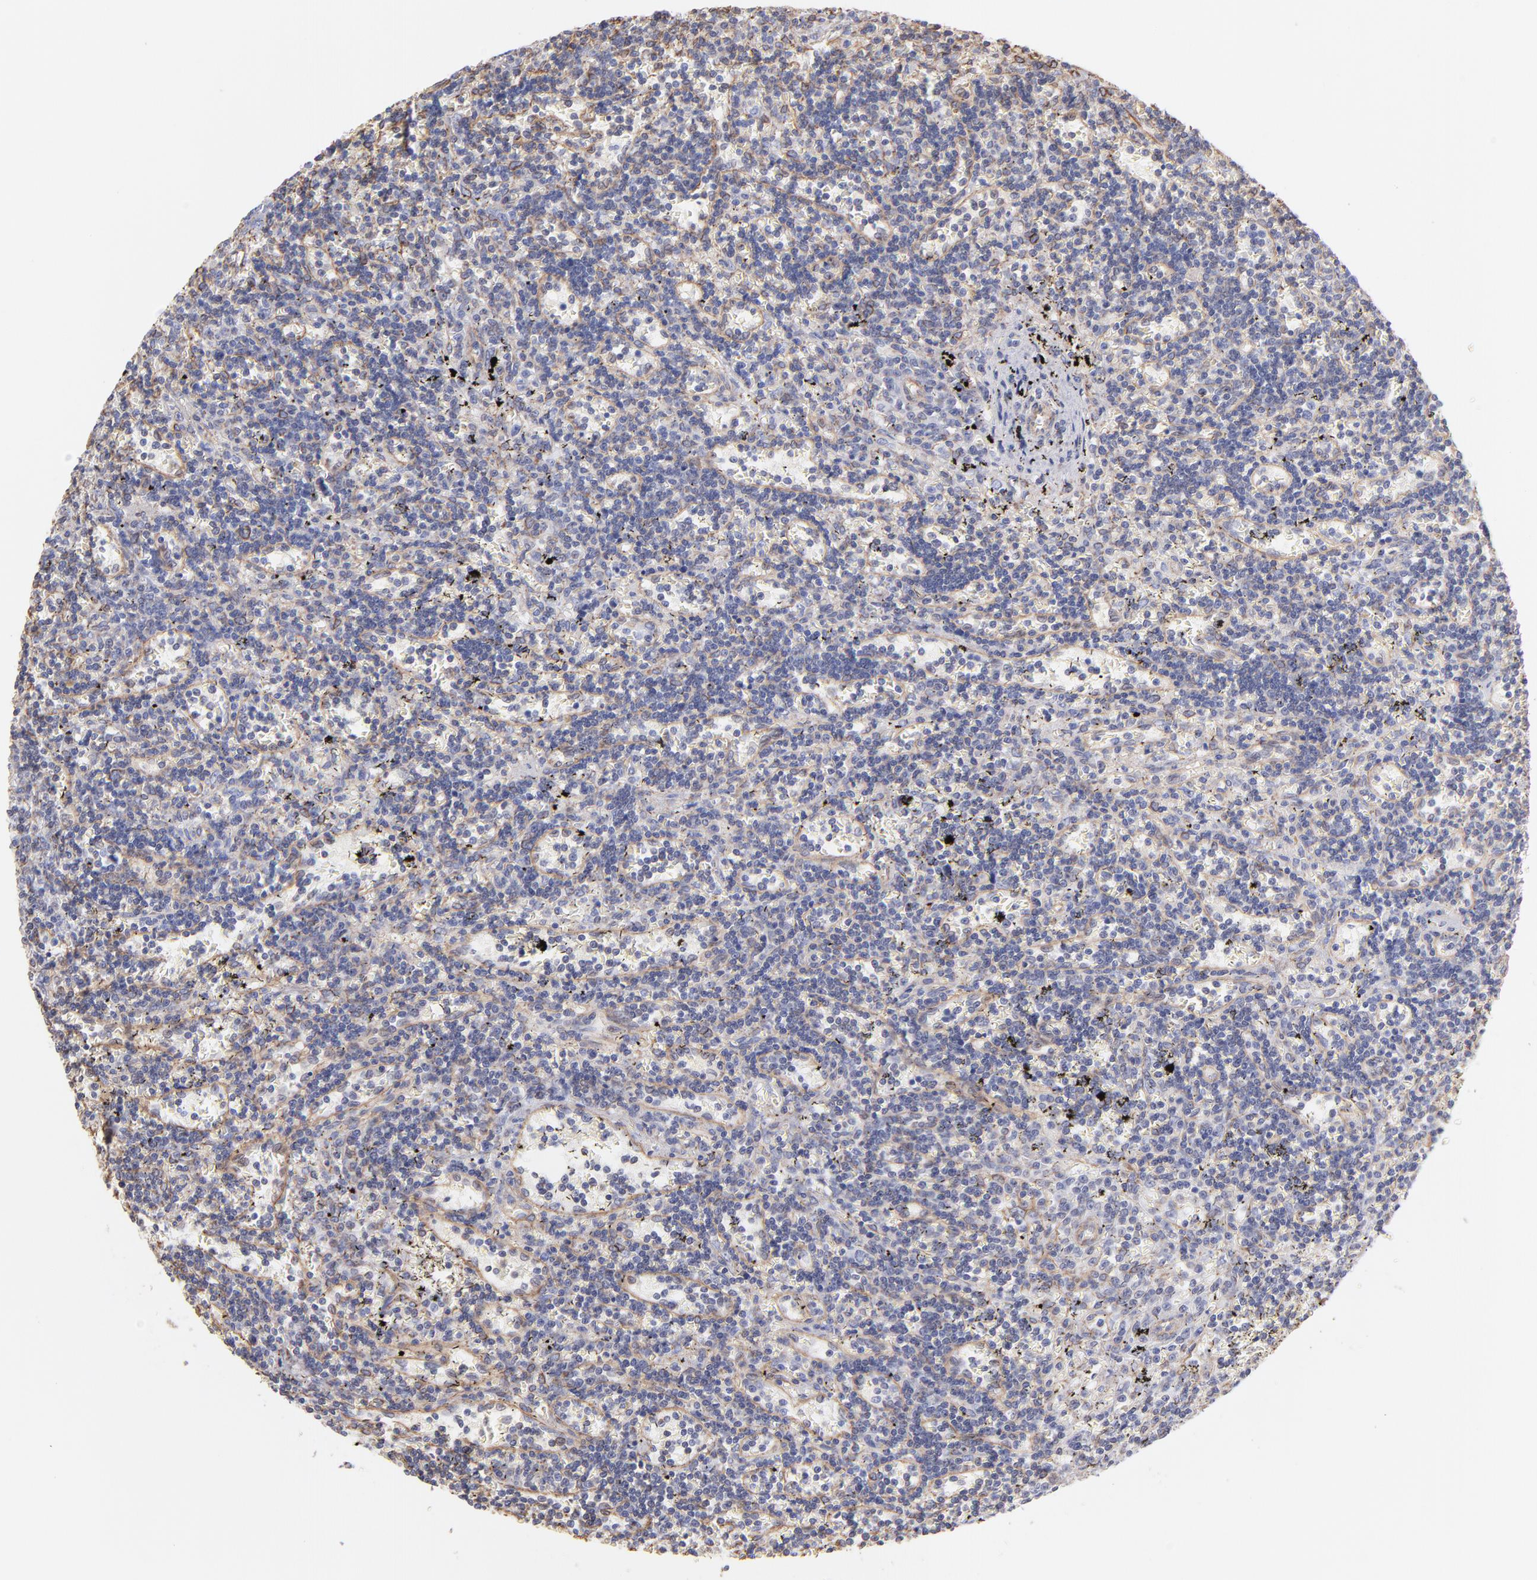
{"staining": {"intensity": "weak", "quantity": "<25%", "location": "cytoplasmic/membranous"}, "tissue": "lymphoma", "cell_type": "Tumor cells", "image_type": "cancer", "snomed": [{"axis": "morphology", "description": "Malignant lymphoma, non-Hodgkin's type, Low grade"}, {"axis": "topography", "description": "Spleen"}], "caption": "A photomicrograph of human low-grade malignant lymphoma, non-Hodgkin's type is negative for staining in tumor cells.", "gene": "PLEC", "patient": {"sex": "male", "age": 60}}